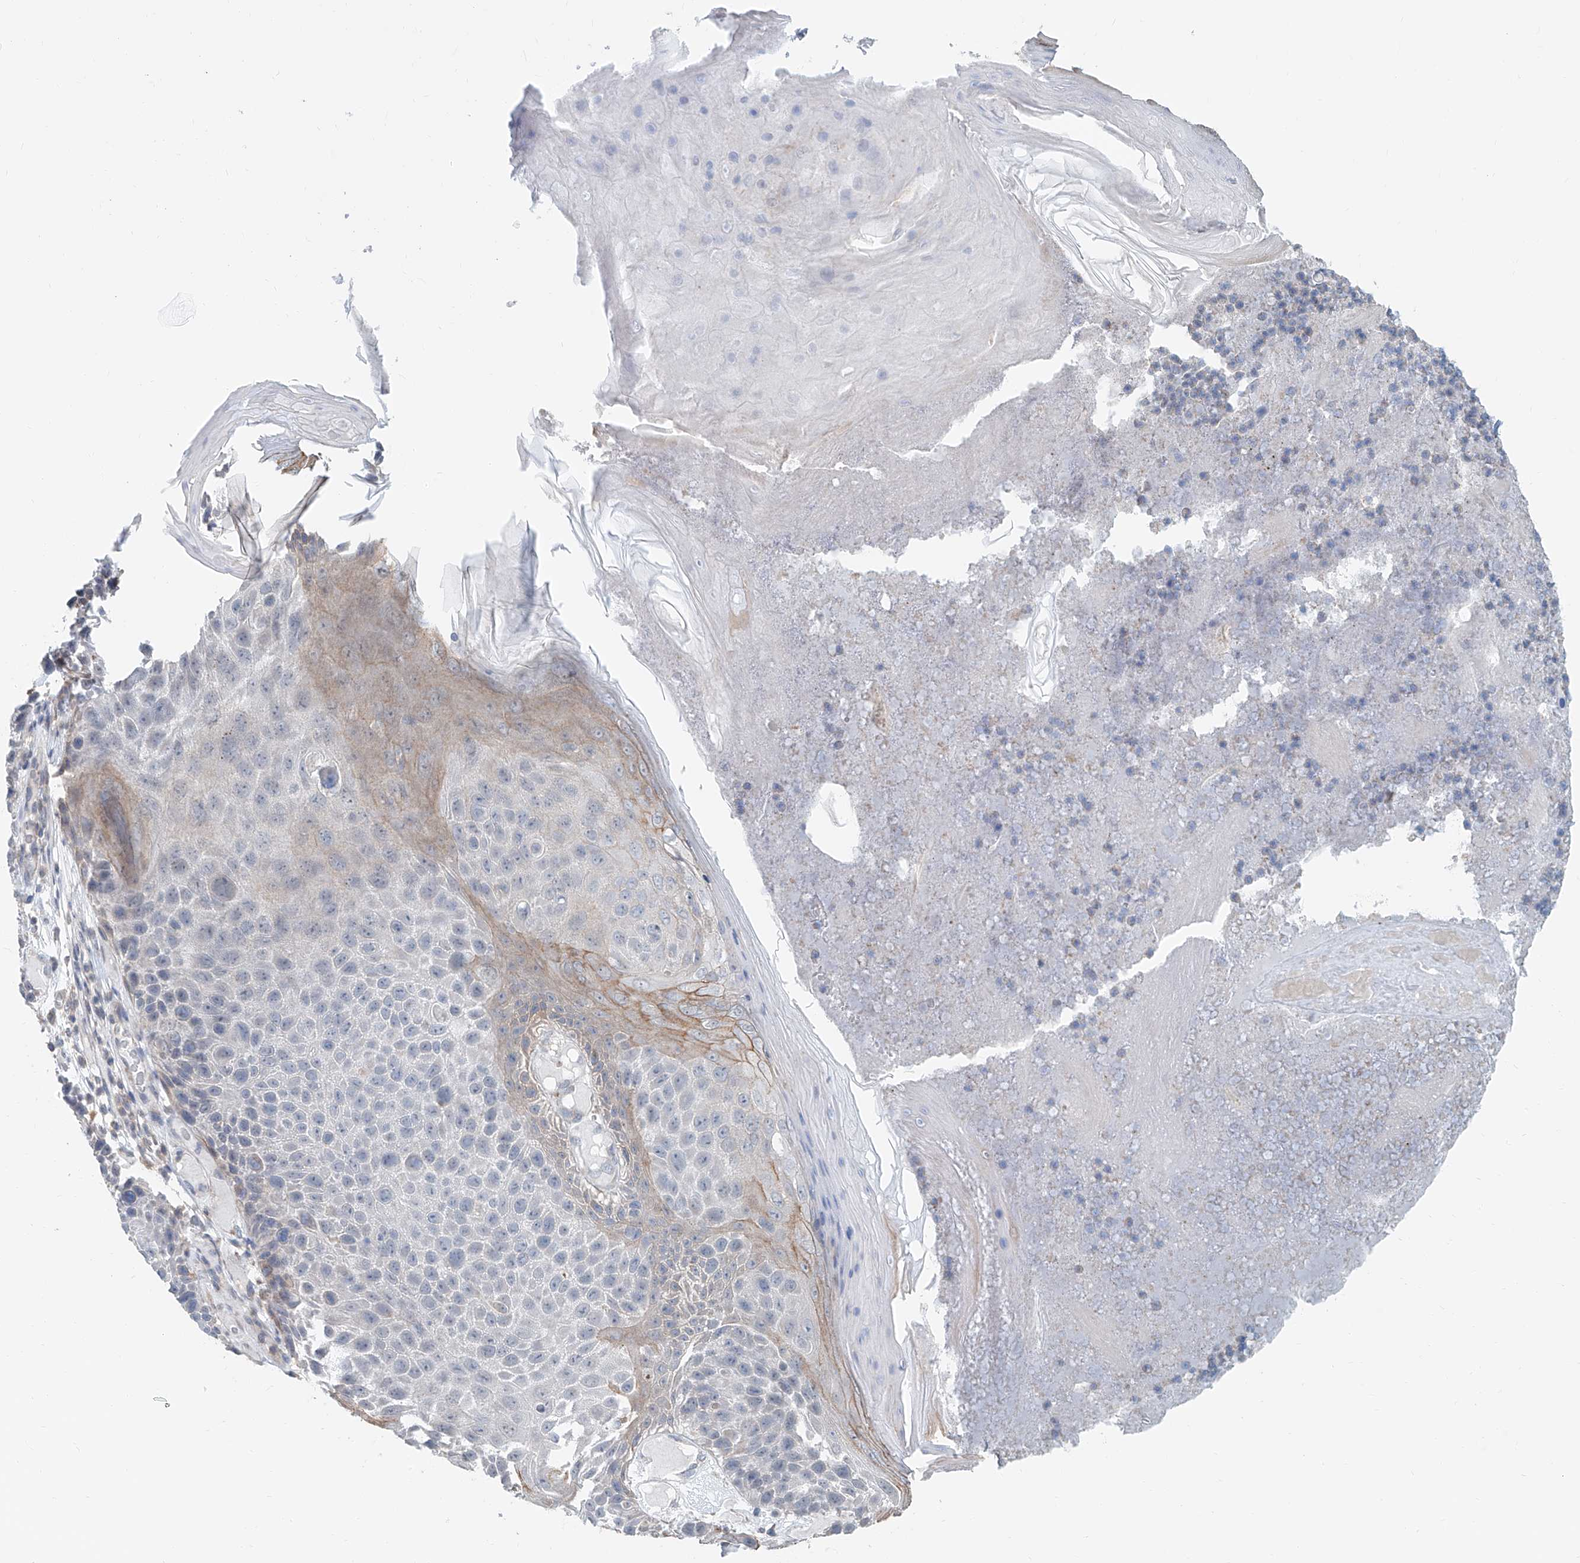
{"staining": {"intensity": "weak", "quantity": "<25%", "location": "cytoplasmic/membranous"}, "tissue": "skin cancer", "cell_type": "Tumor cells", "image_type": "cancer", "snomed": [{"axis": "morphology", "description": "Squamous cell carcinoma, NOS"}, {"axis": "topography", "description": "Skin"}], "caption": "Immunohistochemical staining of human squamous cell carcinoma (skin) shows no significant staining in tumor cells.", "gene": "KCNK10", "patient": {"sex": "female", "age": 88}}